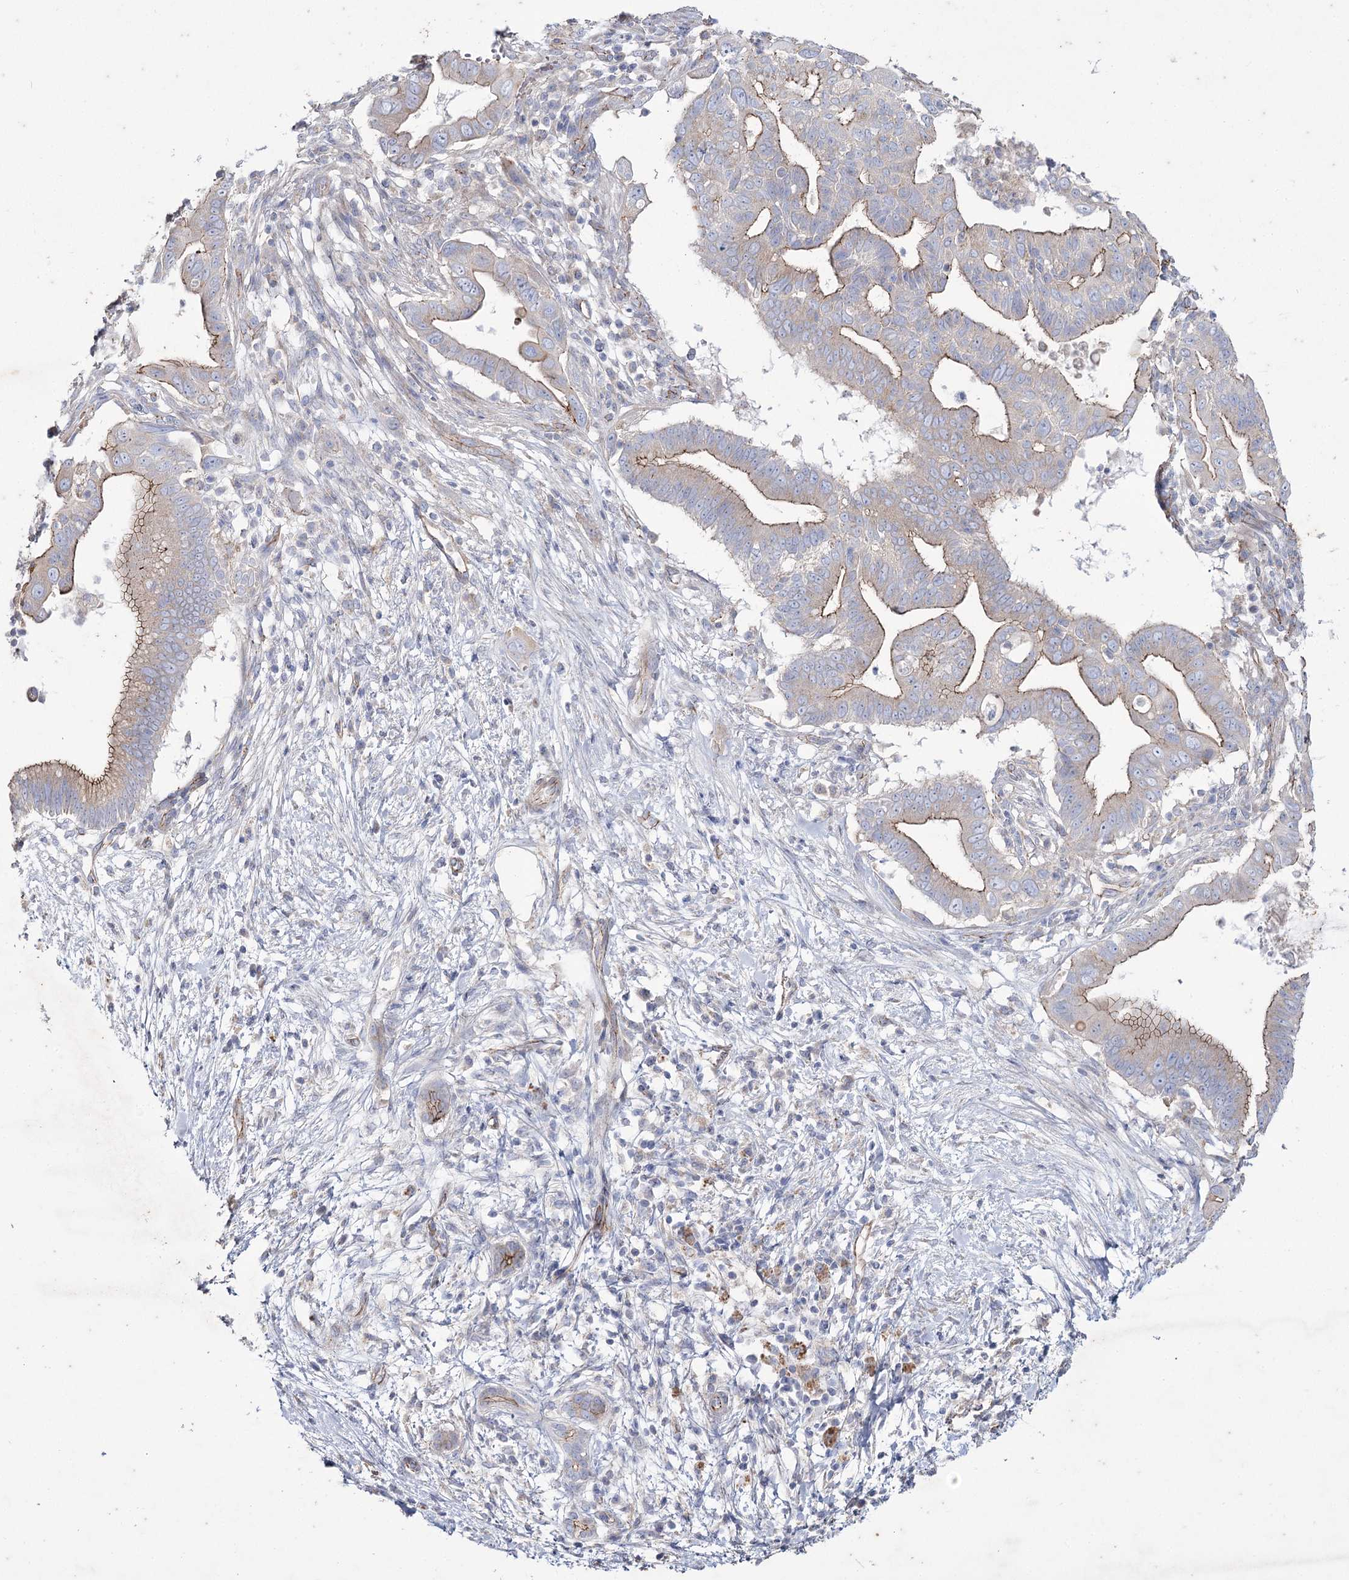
{"staining": {"intensity": "moderate", "quantity": ">75%", "location": "cytoplasmic/membranous"}, "tissue": "pancreatic cancer", "cell_type": "Tumor cells", "image_type": "cancer", "snomed": [{"axis": "morphology", "description": "Adenocarcinoma, NOS"}, {"axis": "topography", "description": "Pancreas"}], "caption": "Immunohistochemistry (DAB) staining of human pancreatic adenocarcinoma exhibits moderate cytoplasmic/membranous protein expression in approximately >75% of tumor cells.", "gene": "LDLRAD3", "patient": {"sex": "male", "age": 68}}